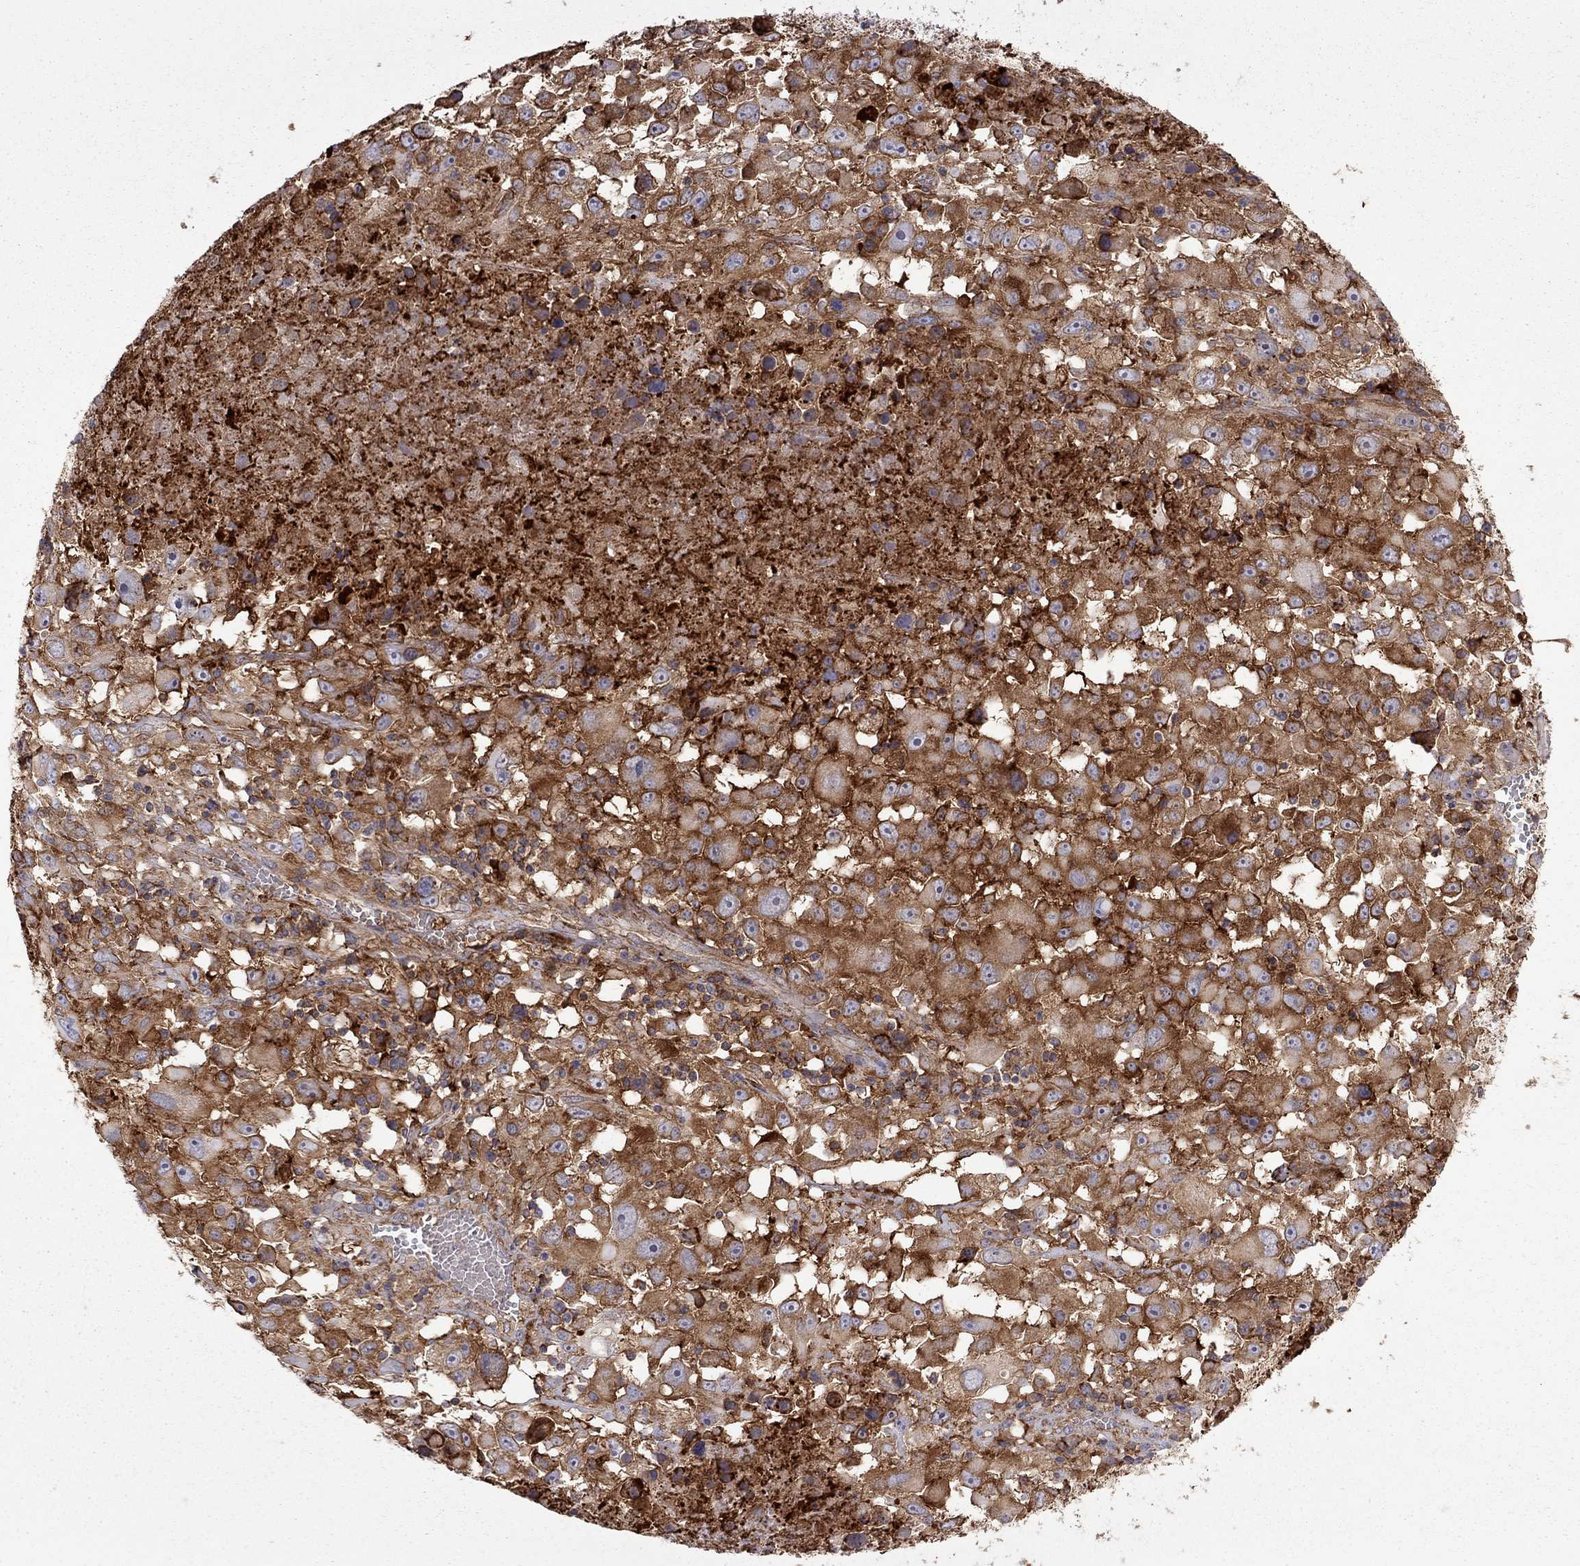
{"staining": {"intensity": "strong", "quantity": ">75%", "location": "cytoplasmic/membranous"}, "tissue": "melanoma", "cell_type": "Tumor cells", "image_type": "cancer", "snomed": [{"axis": "morphology", "description": "Malignant melanoma, Metastatic site"}, {"axis": "topography", "description": "Soft tissue"}], "caption": "Protein expression analysis of malignant melanoma (metastatic site) shows strong cytoplasmic/membranous positivity in approximately >75% of tumor cells.", "gene": "EIF4E3", "patient": {"sex": "male", "age": 50}}